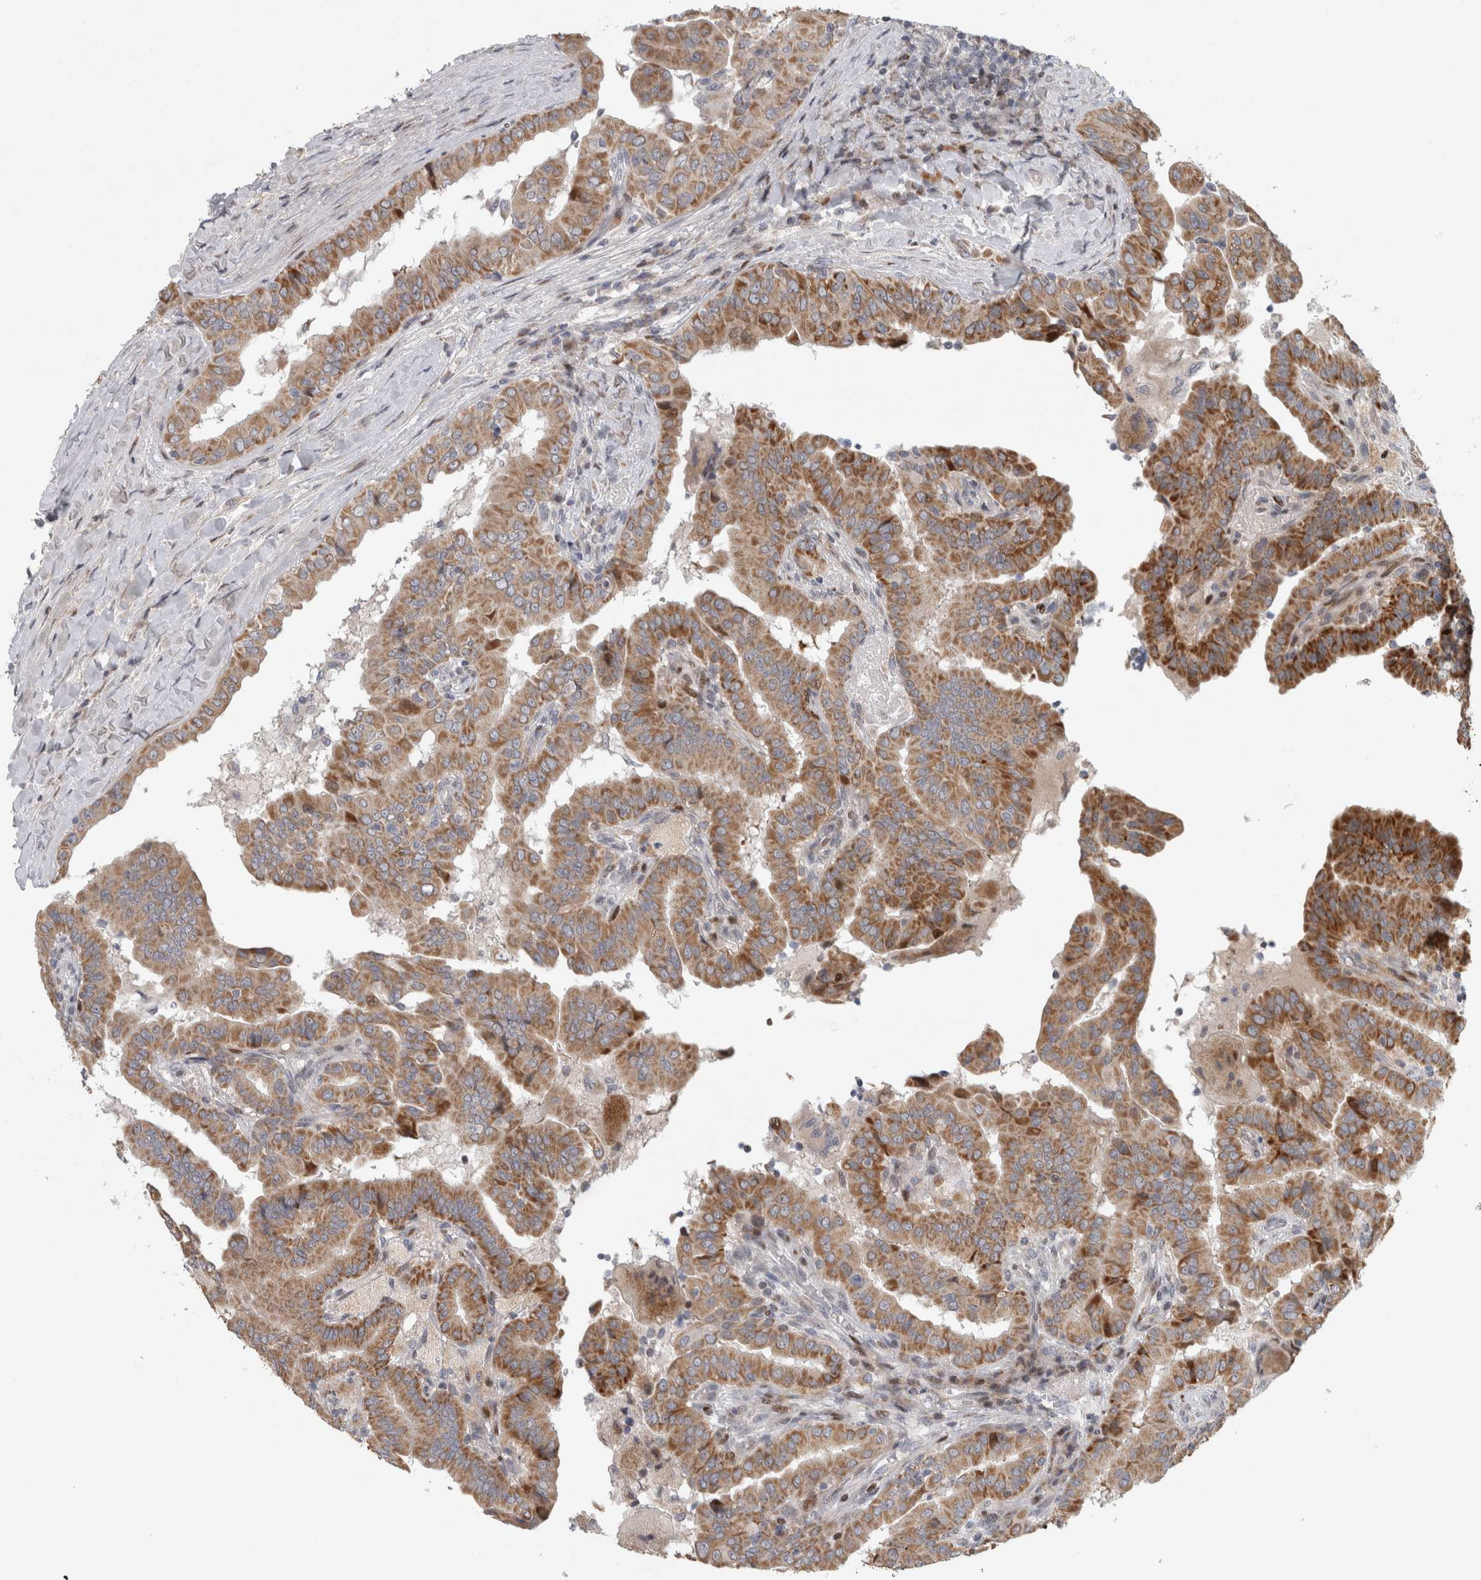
{"staining": {"intensity": "moderate", "quantity": ">75%", "location": "cytoplasmic/membranous"}, "tissue": "thyroid cancer", "cell_type": "Tumor cells", "image_type": "cancer", "snomed": [{"axis": "morphology", "description": "Papillary adenocarcinoma, NOS"}, {"axis": "topography", "description": "Thyroid gland"}], "caption": "A brown stain shows moderate cytoplasmic/membranous positivity of a protein in thyroid cancer (papillary adenocarcinoma) tumor cells.", "gene": "RBM48", "patient": {"sex": "male", "age": 33}}